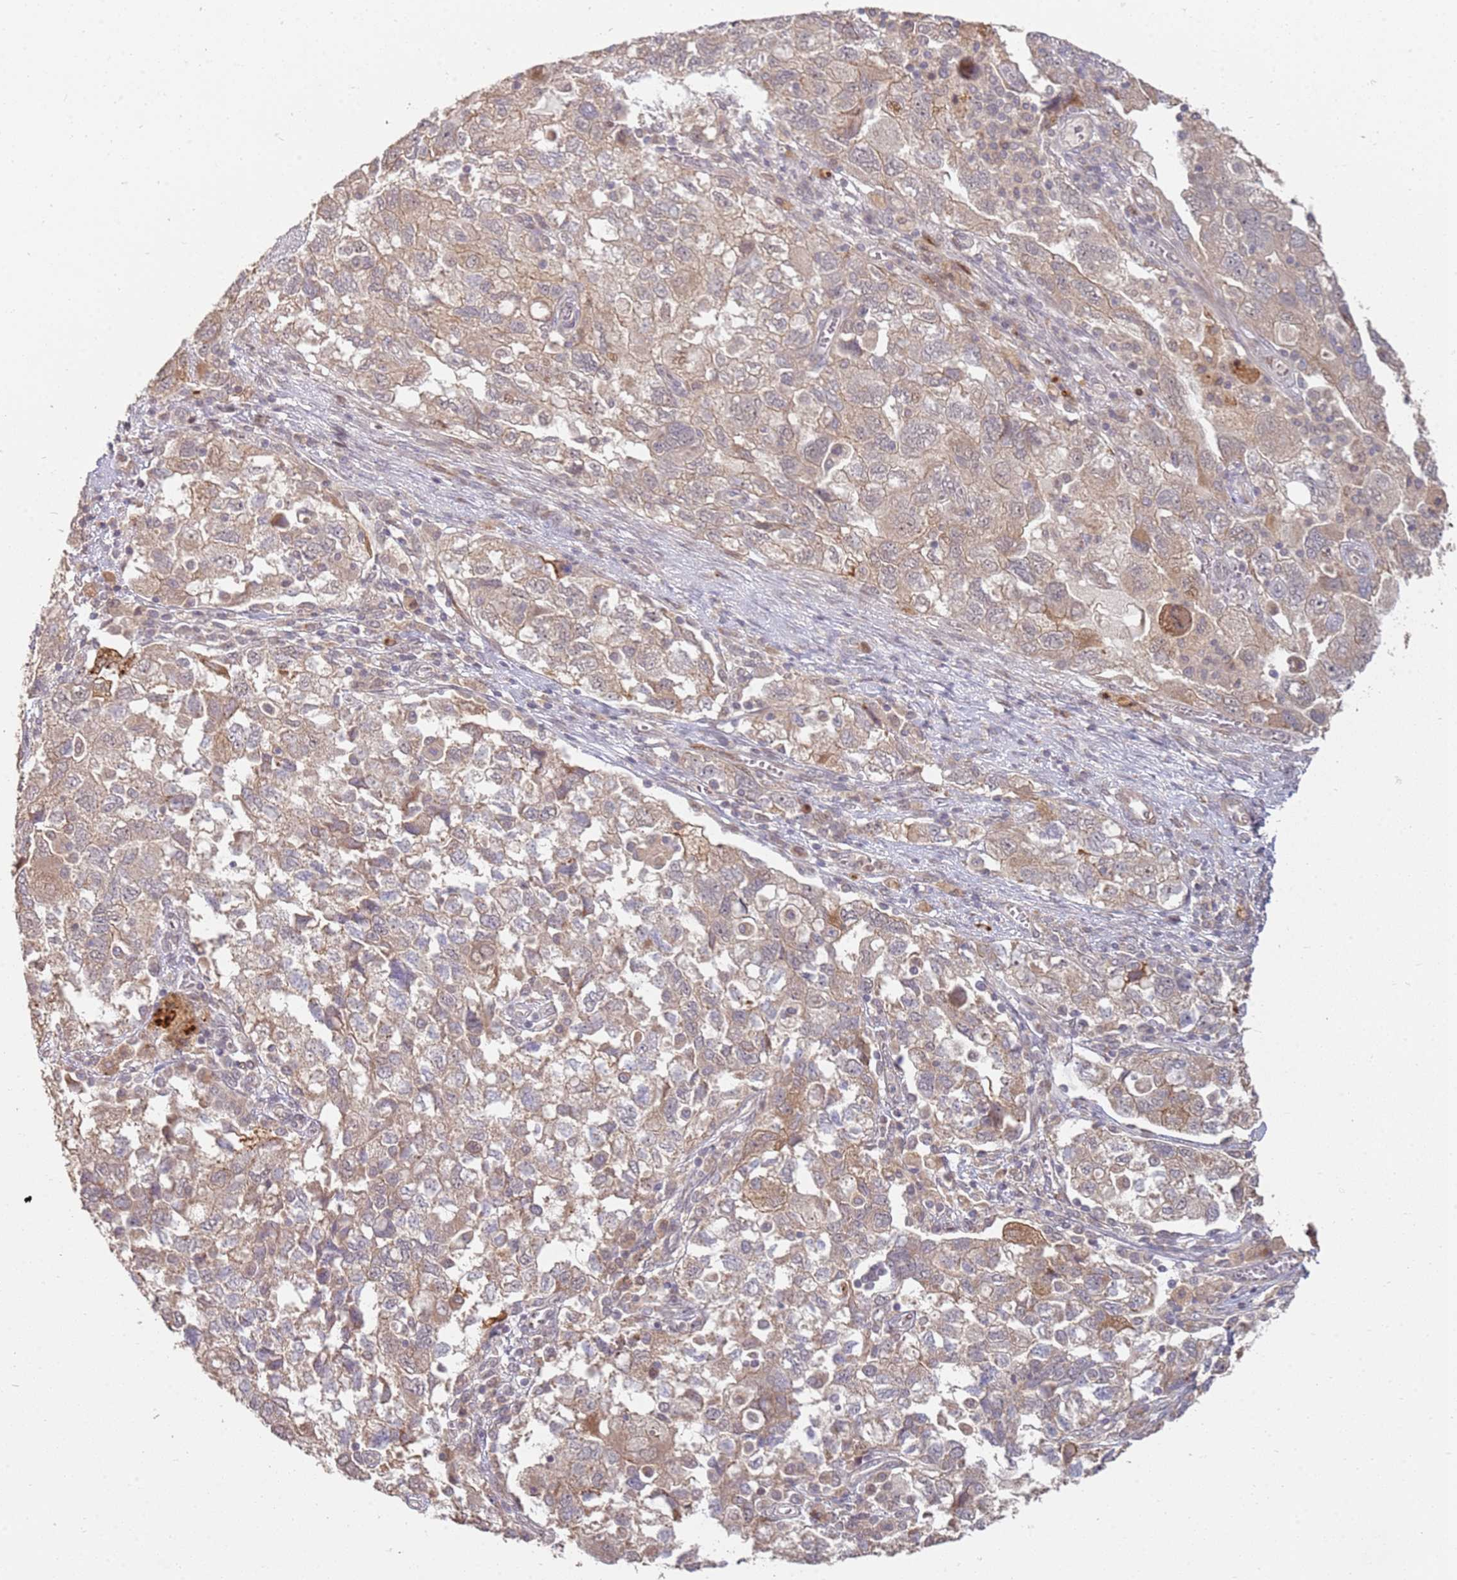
{"staining": {"intensity": "weak", "quantity": ">75%", "location": "cytoplasmic/membranous"}, "tissue": "ovarian cancer", "cell_type": "Tumor cells", "image_type": "cancer", "snomed": [{"axis": "morphology", "description": "Carcinoma, NOS"}, {"axis": "morphology", "description": "Cystadenocarcinoma, serous, NOS"}, {"axis": "topography", "description": "Ovary"}], "caption": "A photomicrograph of ovarian cancer (carcinoma) stained for a protein shows weak cytoplasmic/membranous brown staining in tumor cells.", "gene": "MPEG1", "patient": {"sex": "female", "age": 69}}